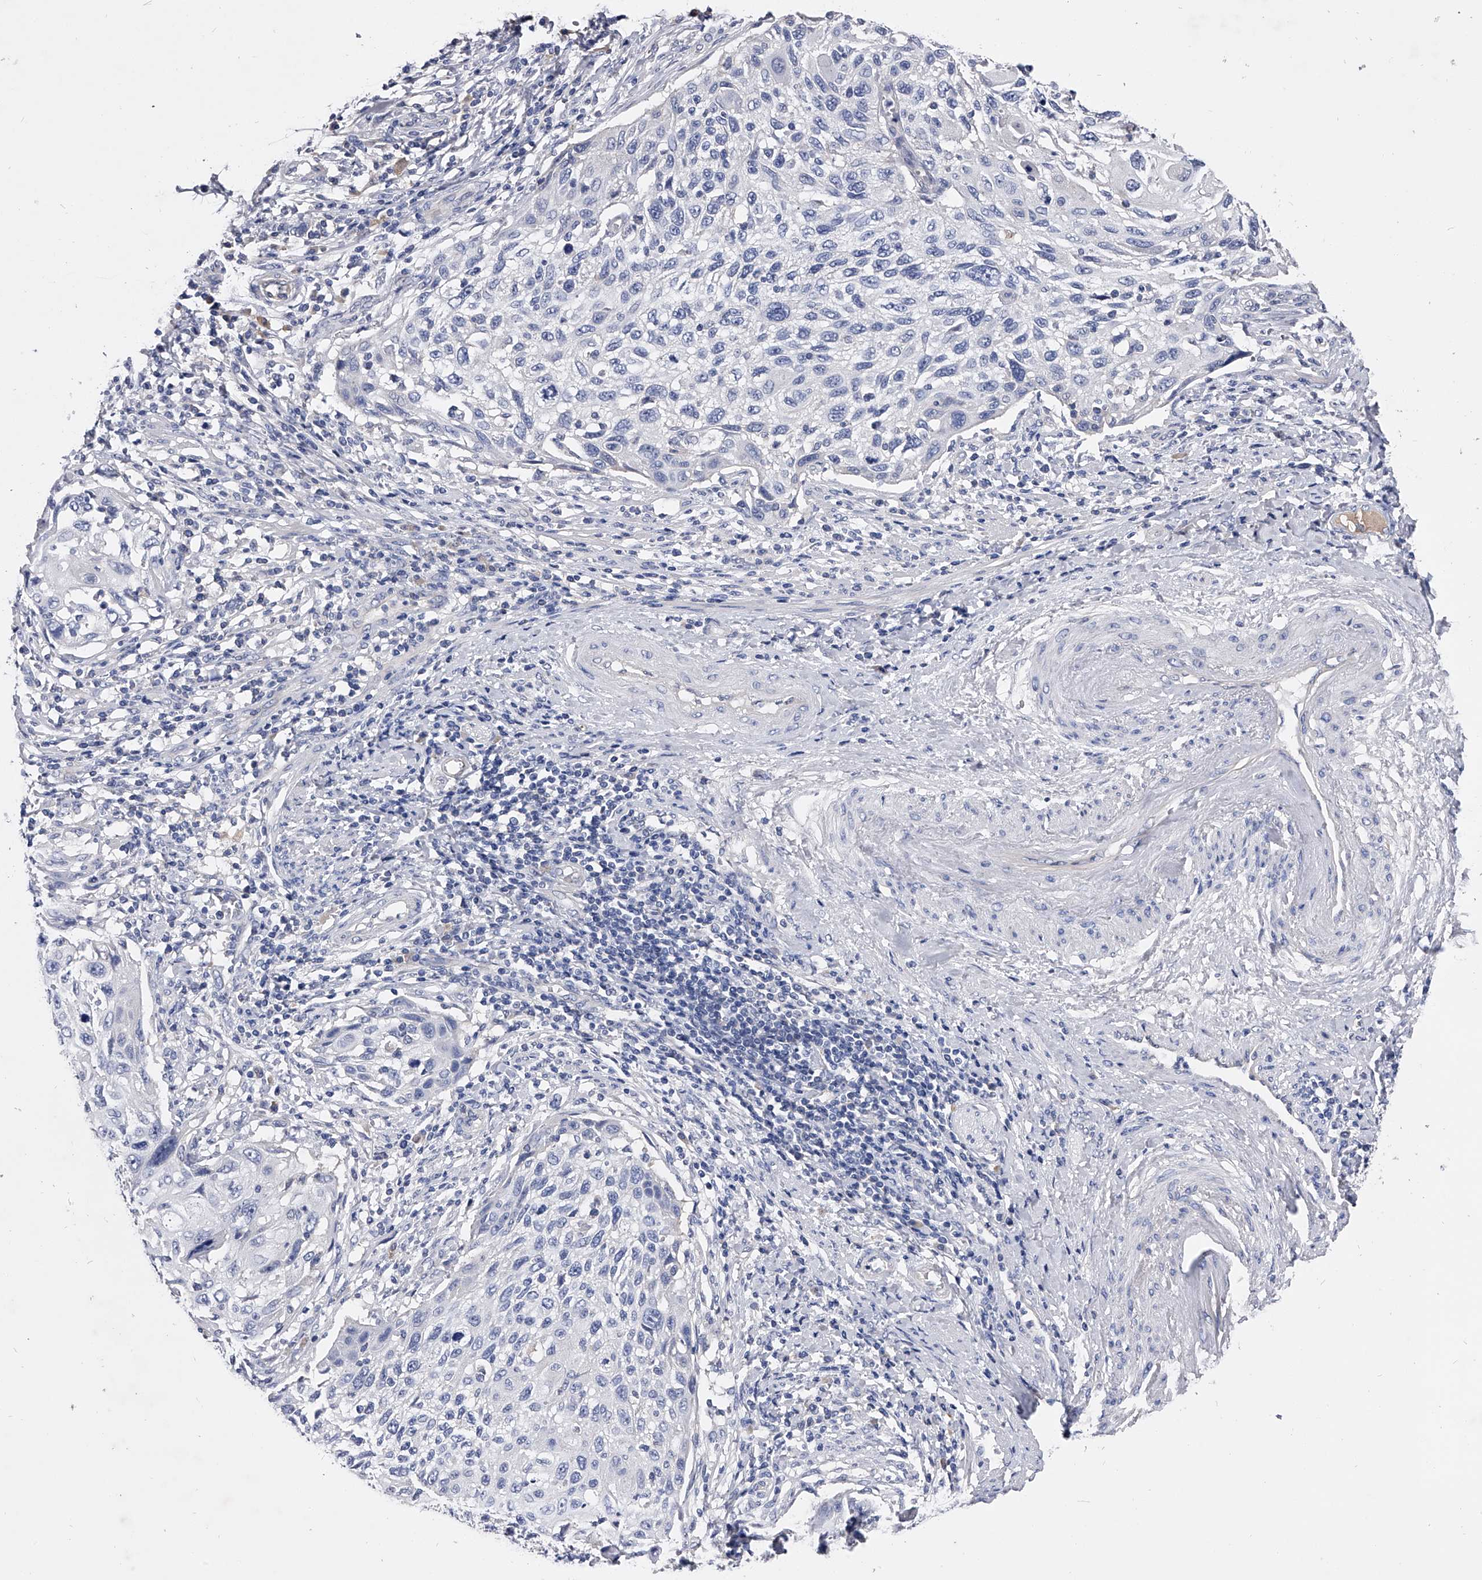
{"staining": {"intensity": "negative", "quantity": "none", "location": "none"}, "tissue": "cervical cancer", "cell_type": "Tumor cells", "image_type": "cancer", "snomed": [{"axis": "morphology", "description": "Squamous cell carcinoma, NOS"}, {"axis": "topography", "description": "Cervix"}], "caption": "The immunohistochemistry (IHC) photomicrograph has no significant staining in tumor cells of squamous cell carcinoma (cervical) tissue. Nuclei are stained in blue.", "gene": "EFCAB7", "patient": {"sex": "female", "age": 70}}